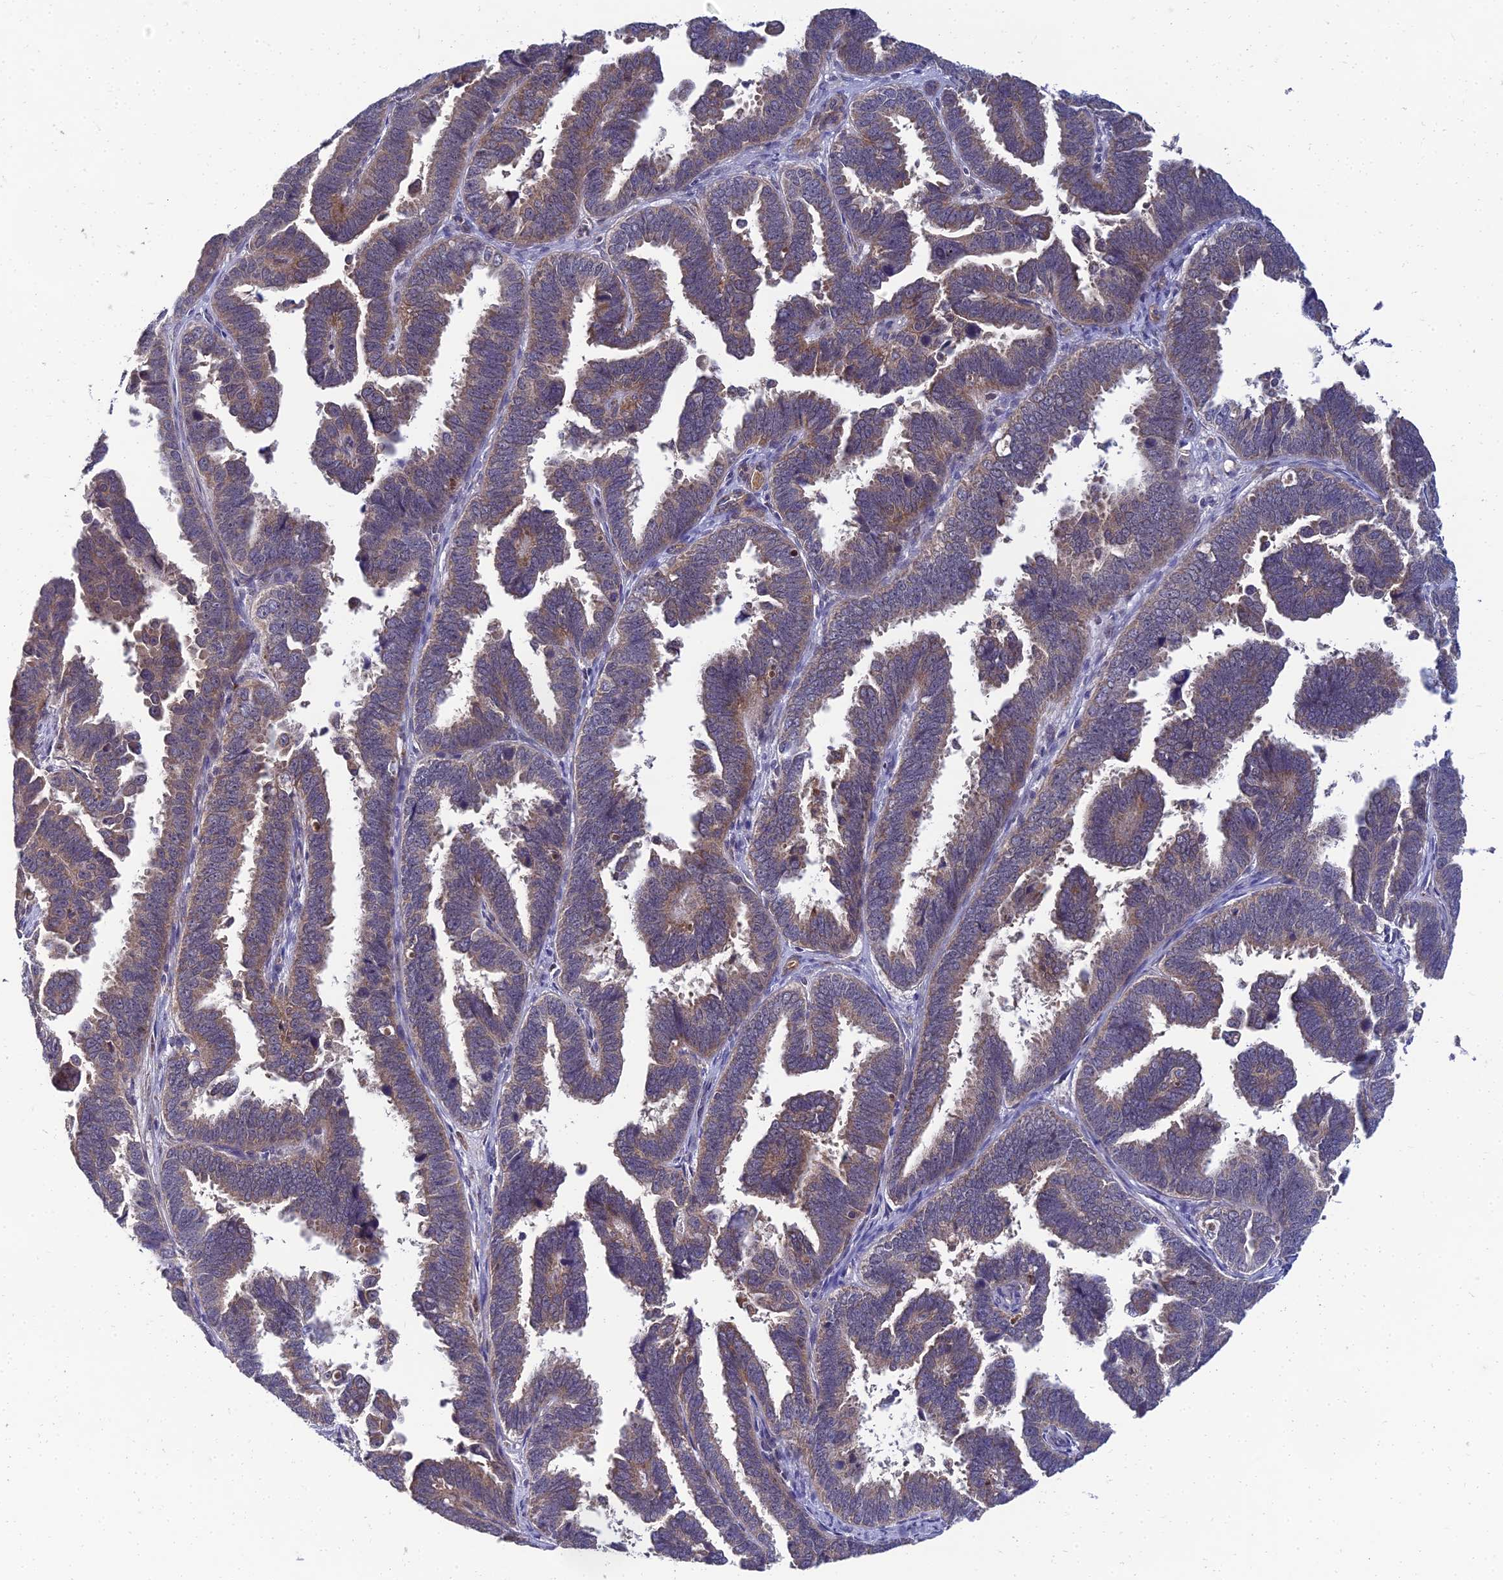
{"staining": {"intensity": "weak", "quantity": "25%-75%", "location": "cytoplasmic/membranous"}, "tissue": "endometrial cancer", "cell_type": "Tumor cells", "image_type": "cancer", "snomed": [{"axis": "morphology", "description": "Adenocarcinoma, NOS"}, {"axis": "topography", "description": "Endometrium"}], "caption": "Immunohistochemistry (IHC) of human adenocarcinoma (endometrial) shows low levels of weak cytoplasmic/membranous positivity in about 25%-75% of tumor cells. (Stains: DAB (3,3'-diaminobenzidine) in brown, nuclei in blue, Microscopy: brightfield microscopy at high magnification).", "gene": "NPY", "patient": {"sex": "female", "age": 75}}